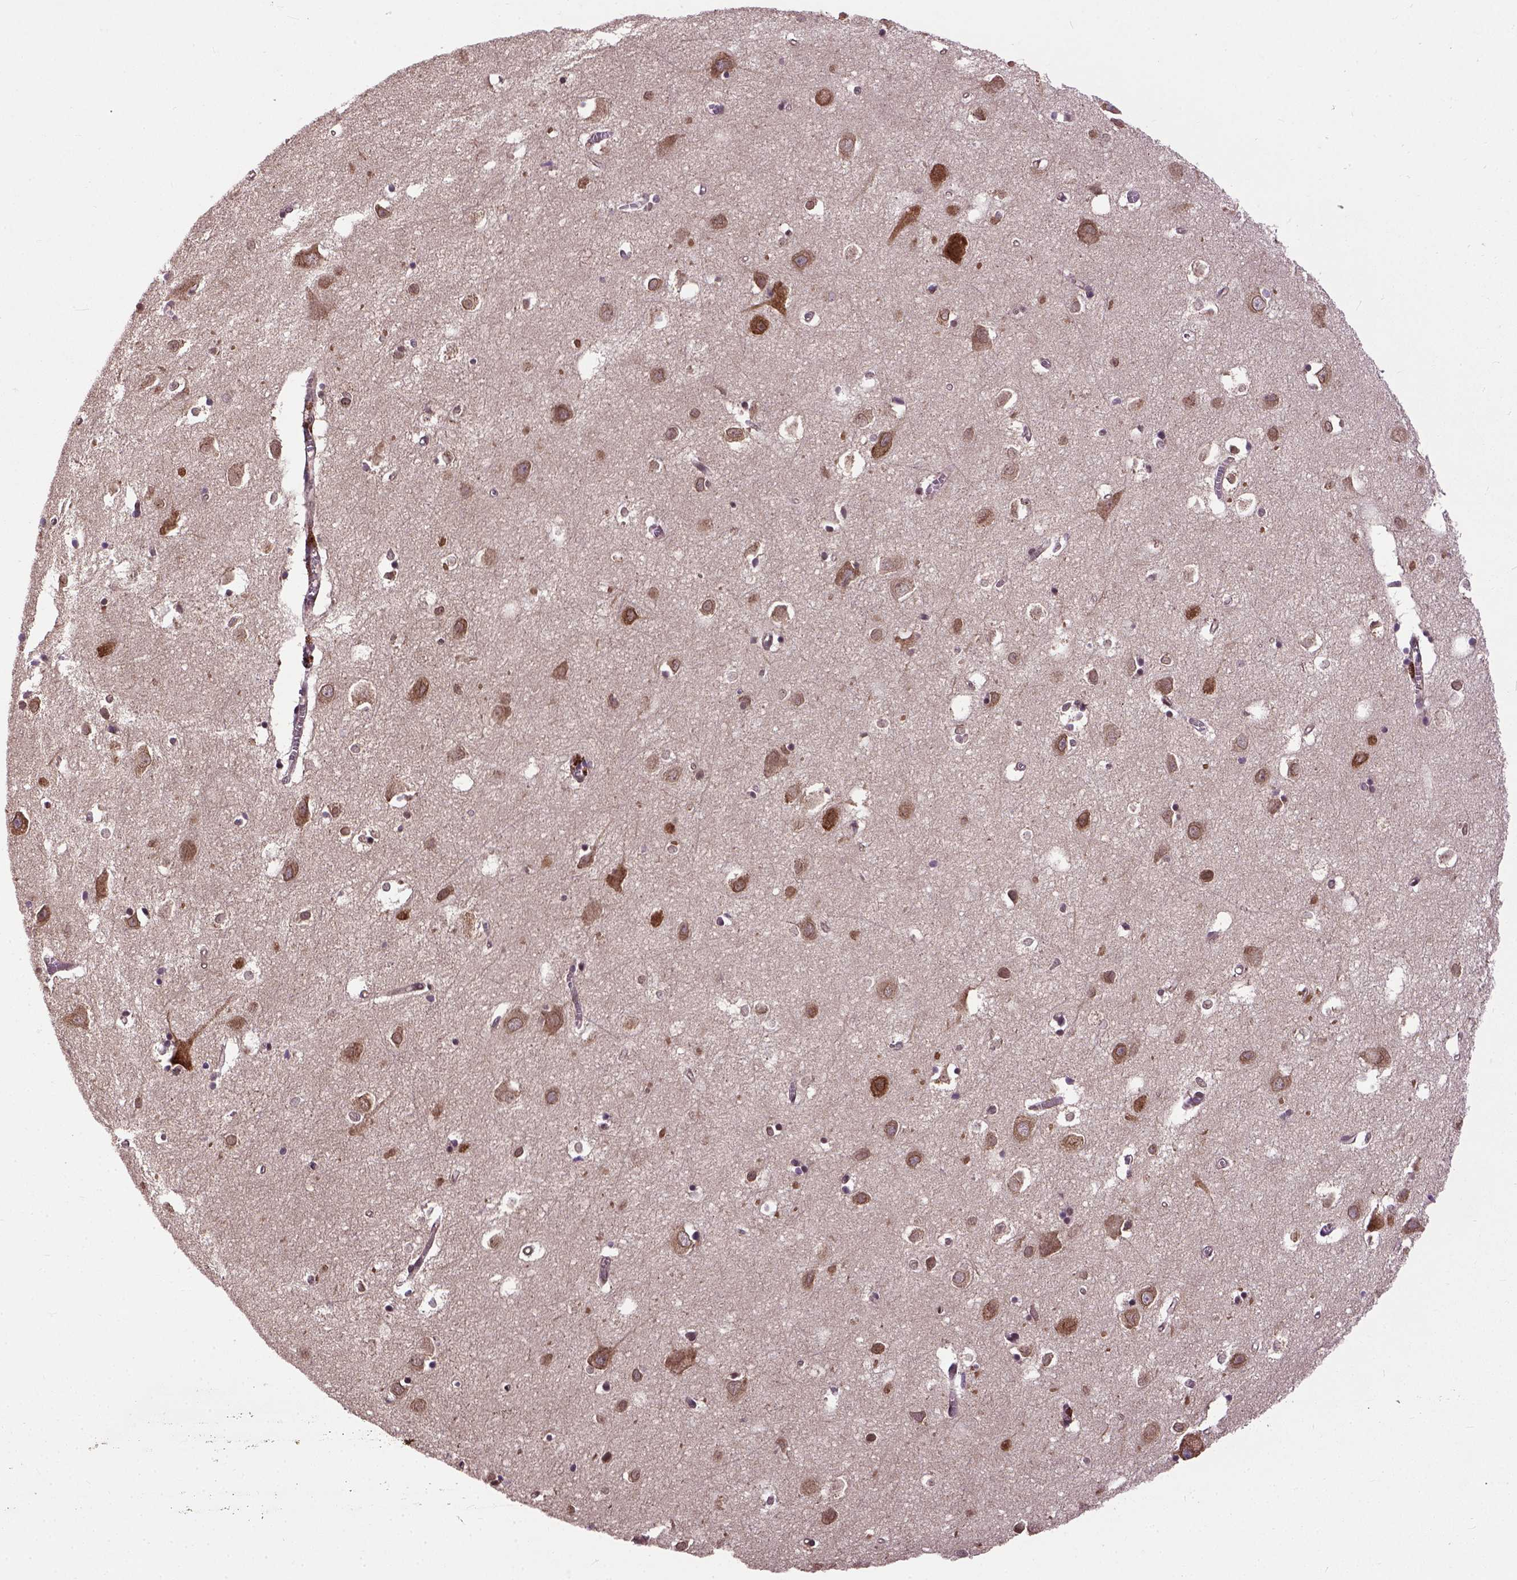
{"staining": {"intensity": "strong", "quantity": ">75%", "location": "cytoplasmic/membranous"}, "tissue": "cerebral cortex", "cell_type": "Endothelial cells", "image_type": "normal", "snomed": [{"axis": "morphology", "description": "Normal tissue, NOS"}, {"axis": "topography", "description": "Cerebral cortex"}], "caption": "Immunohistochemical staining of benign human cerebral cortex displays strong cytoplasmic/membranous protein staining in about >75% of endothelial cells. (IHC, brightfield microscopy, high magnification).", "gene": "UBA3", "patient": {"sex": "male", "age": 70}}